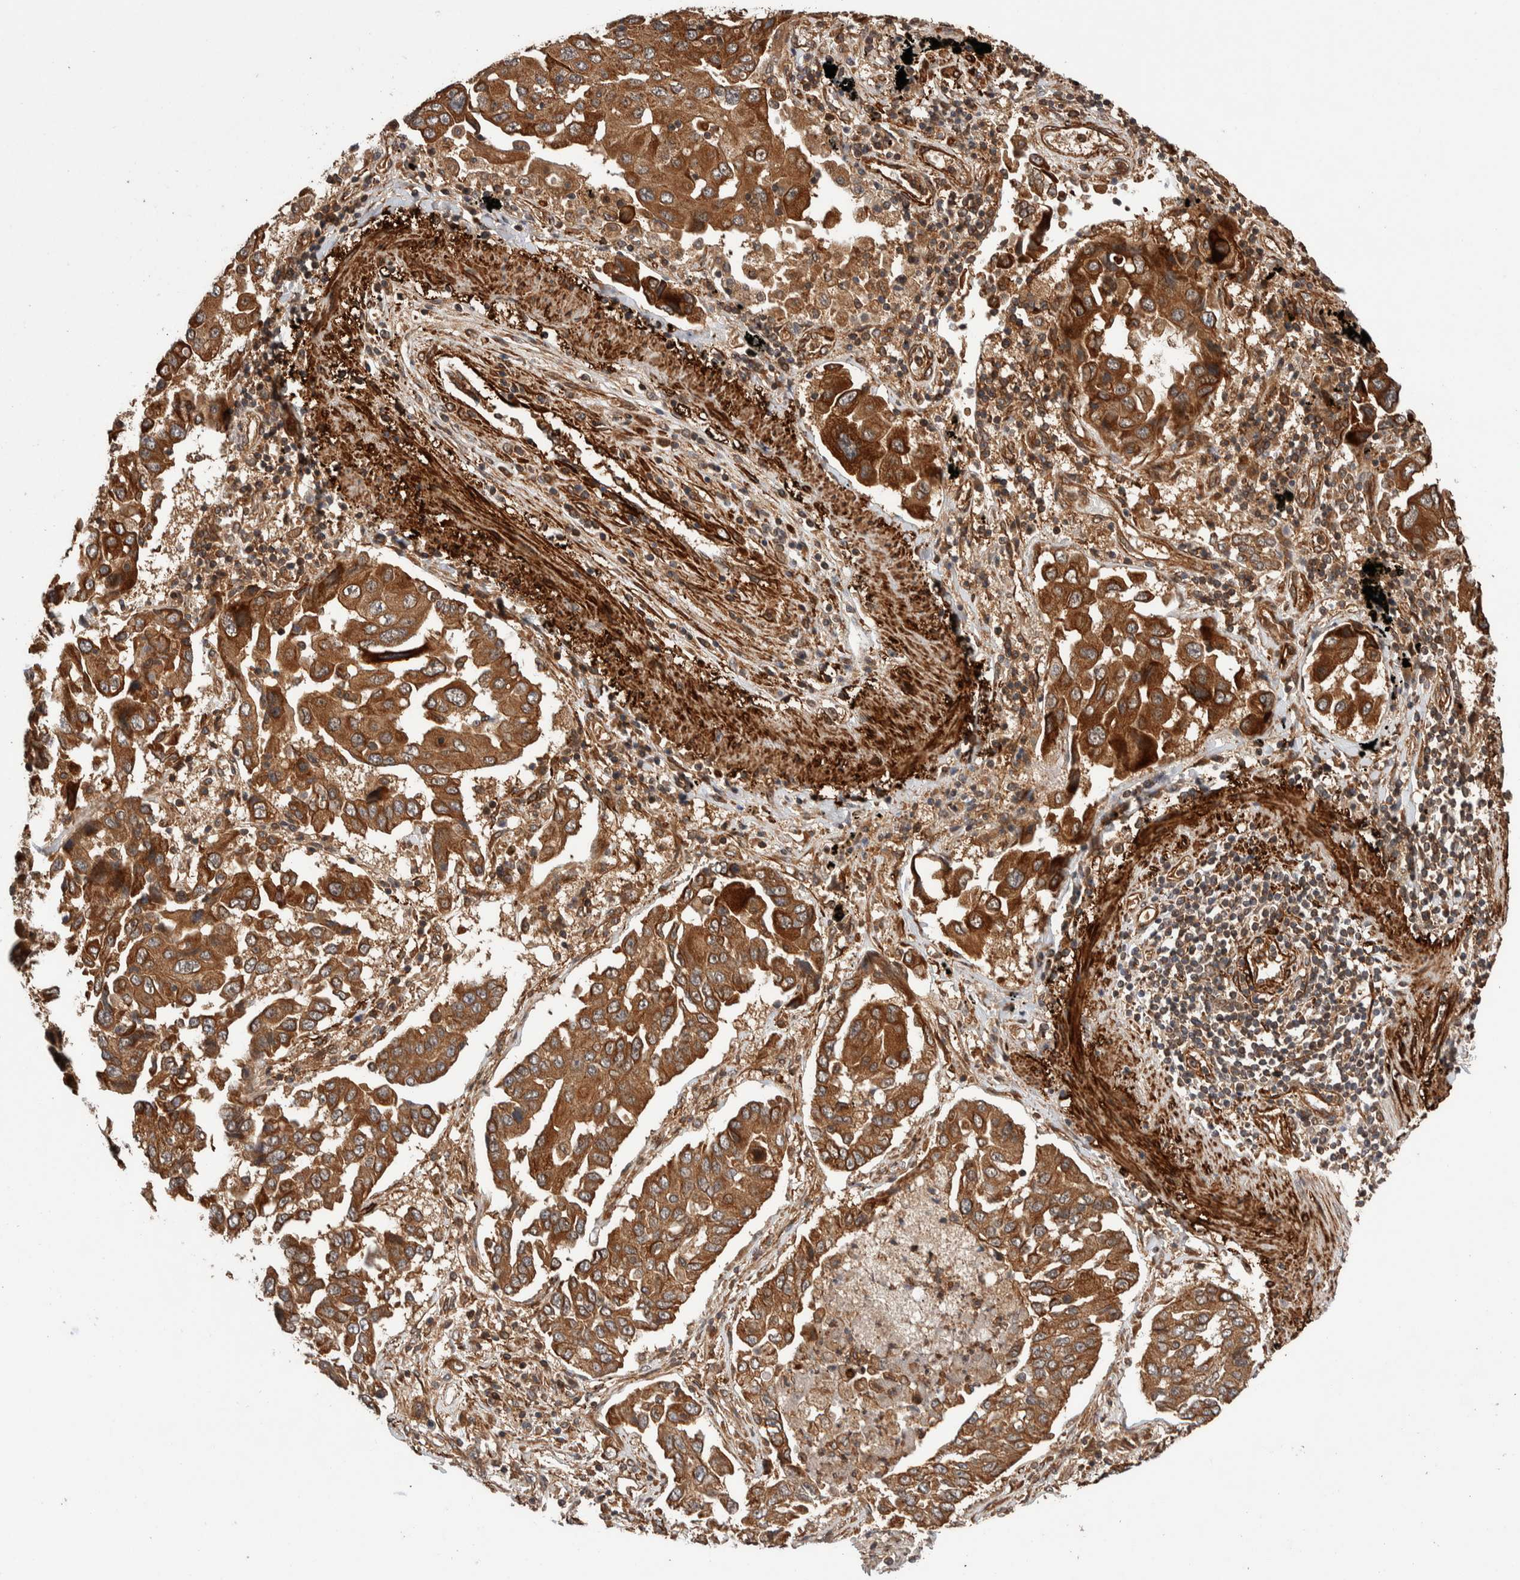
{"staining": {"intensity": "moderate", "quantity": ">75%", "location": "cytoplasmic/membranous"}, "tissue": "lung cancer", "cell_type": "Tumor cells", "image_type": "cancer", "snomed": [{"axis": "morphology", "description": "Adenocarcinoma, NOS"}, {"axis": "topography", "description": "Lung"}], "caption": "Immunohistochemical staining of human lung cancer reveals medium levels of moderate cytoplasmic/membranous protein expression in approximately >75% of tumor cells.", "gene": "SYNRG", "patient": {"sex": "female", "age": 65}}